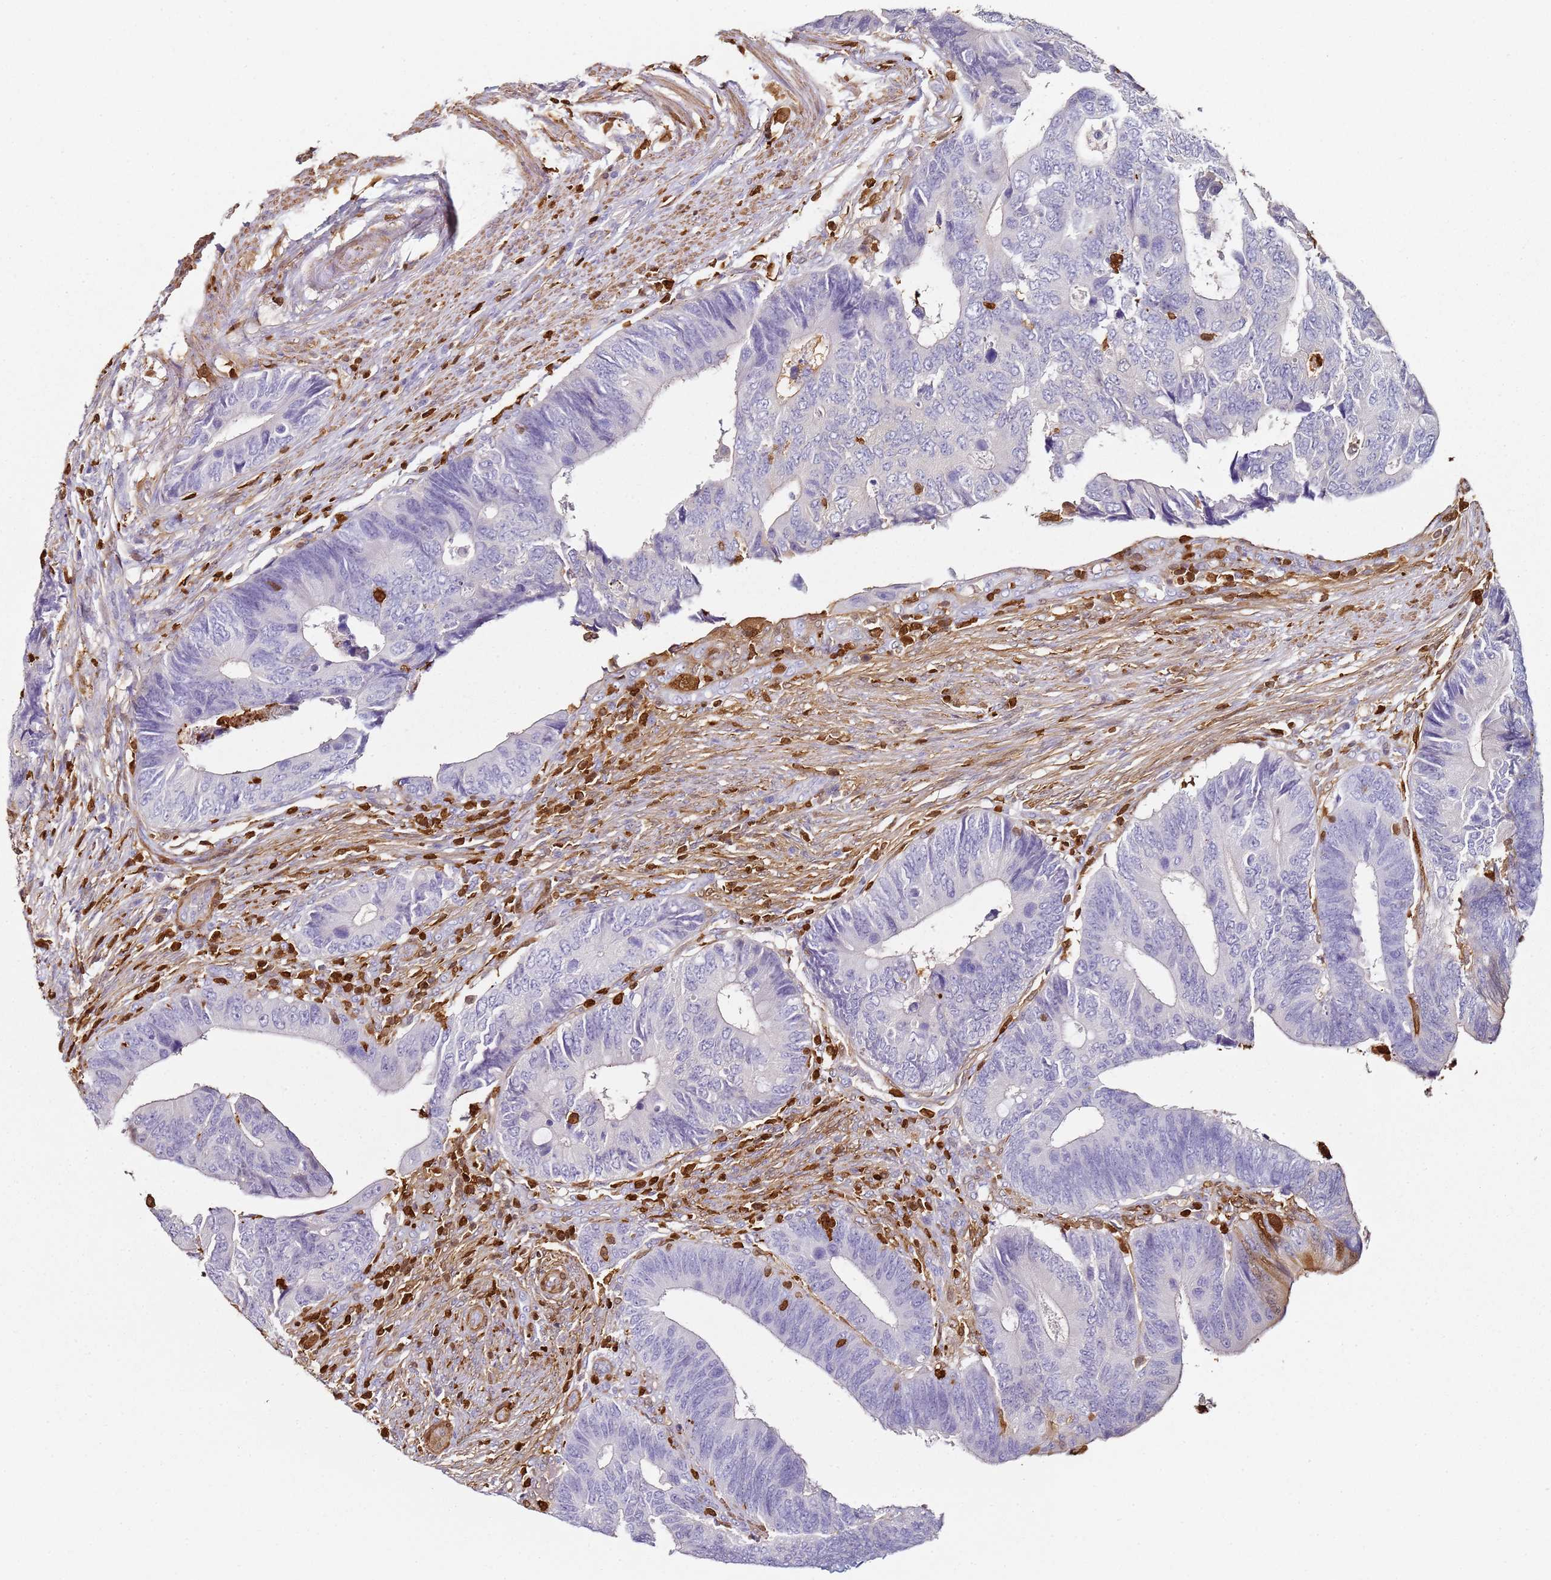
{"staining": {"intensity": "negative", "quantity": "none", "location": "none"}, "tissue": "colorectal cancer", "cell_type": "Tumor cells", "image_type": "cancer", "snomed": [{"axis": "morphology", "description": "Adenocarcinoma, NOS"}, {"axis": "topography", "description": "Colon"}], "caption": "The image exhibits no significant staining in tumor cells of colorectal adenocarcinoma.", "gene": "S100A4", "patient": {"sex": "male", "age": 87}}